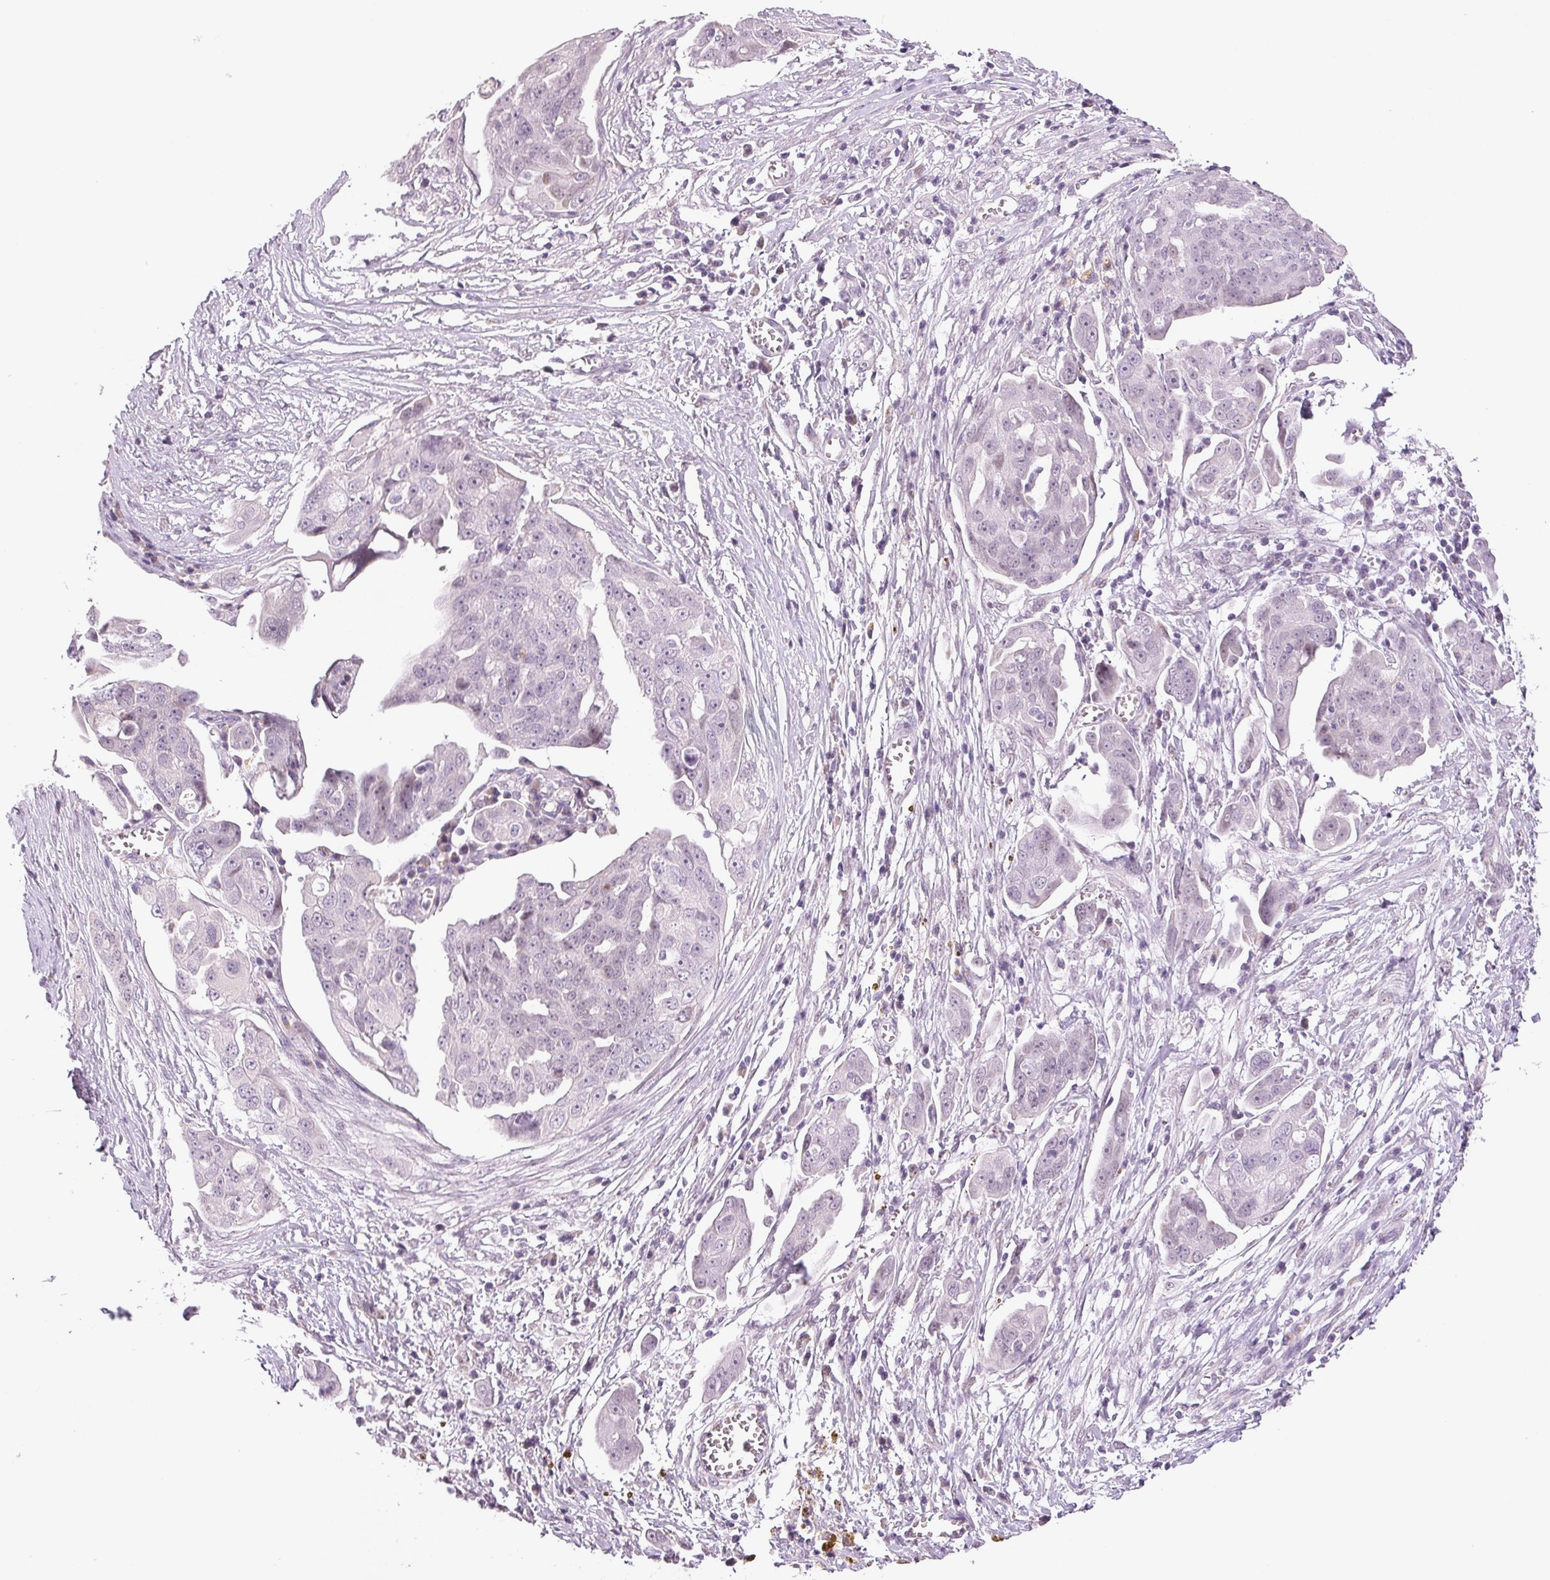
{"staining": {"intensity": "negative", "quantity": "none", "location": "none"}, "tissue": "ovarian cancer", "cell_type": "Tumor cells", "image_type": "cancer", "snomed": [{"axis": "morphology", "description": "Carcinoma, endometroid"}, {"axis": "topography", "description": "Ovary"}], "caption": "Tumor cells are negative for brown protein staining in ovarian cancer.", "gene": "DNAJC6", "patient": {"sex": "female", "age": 70}}